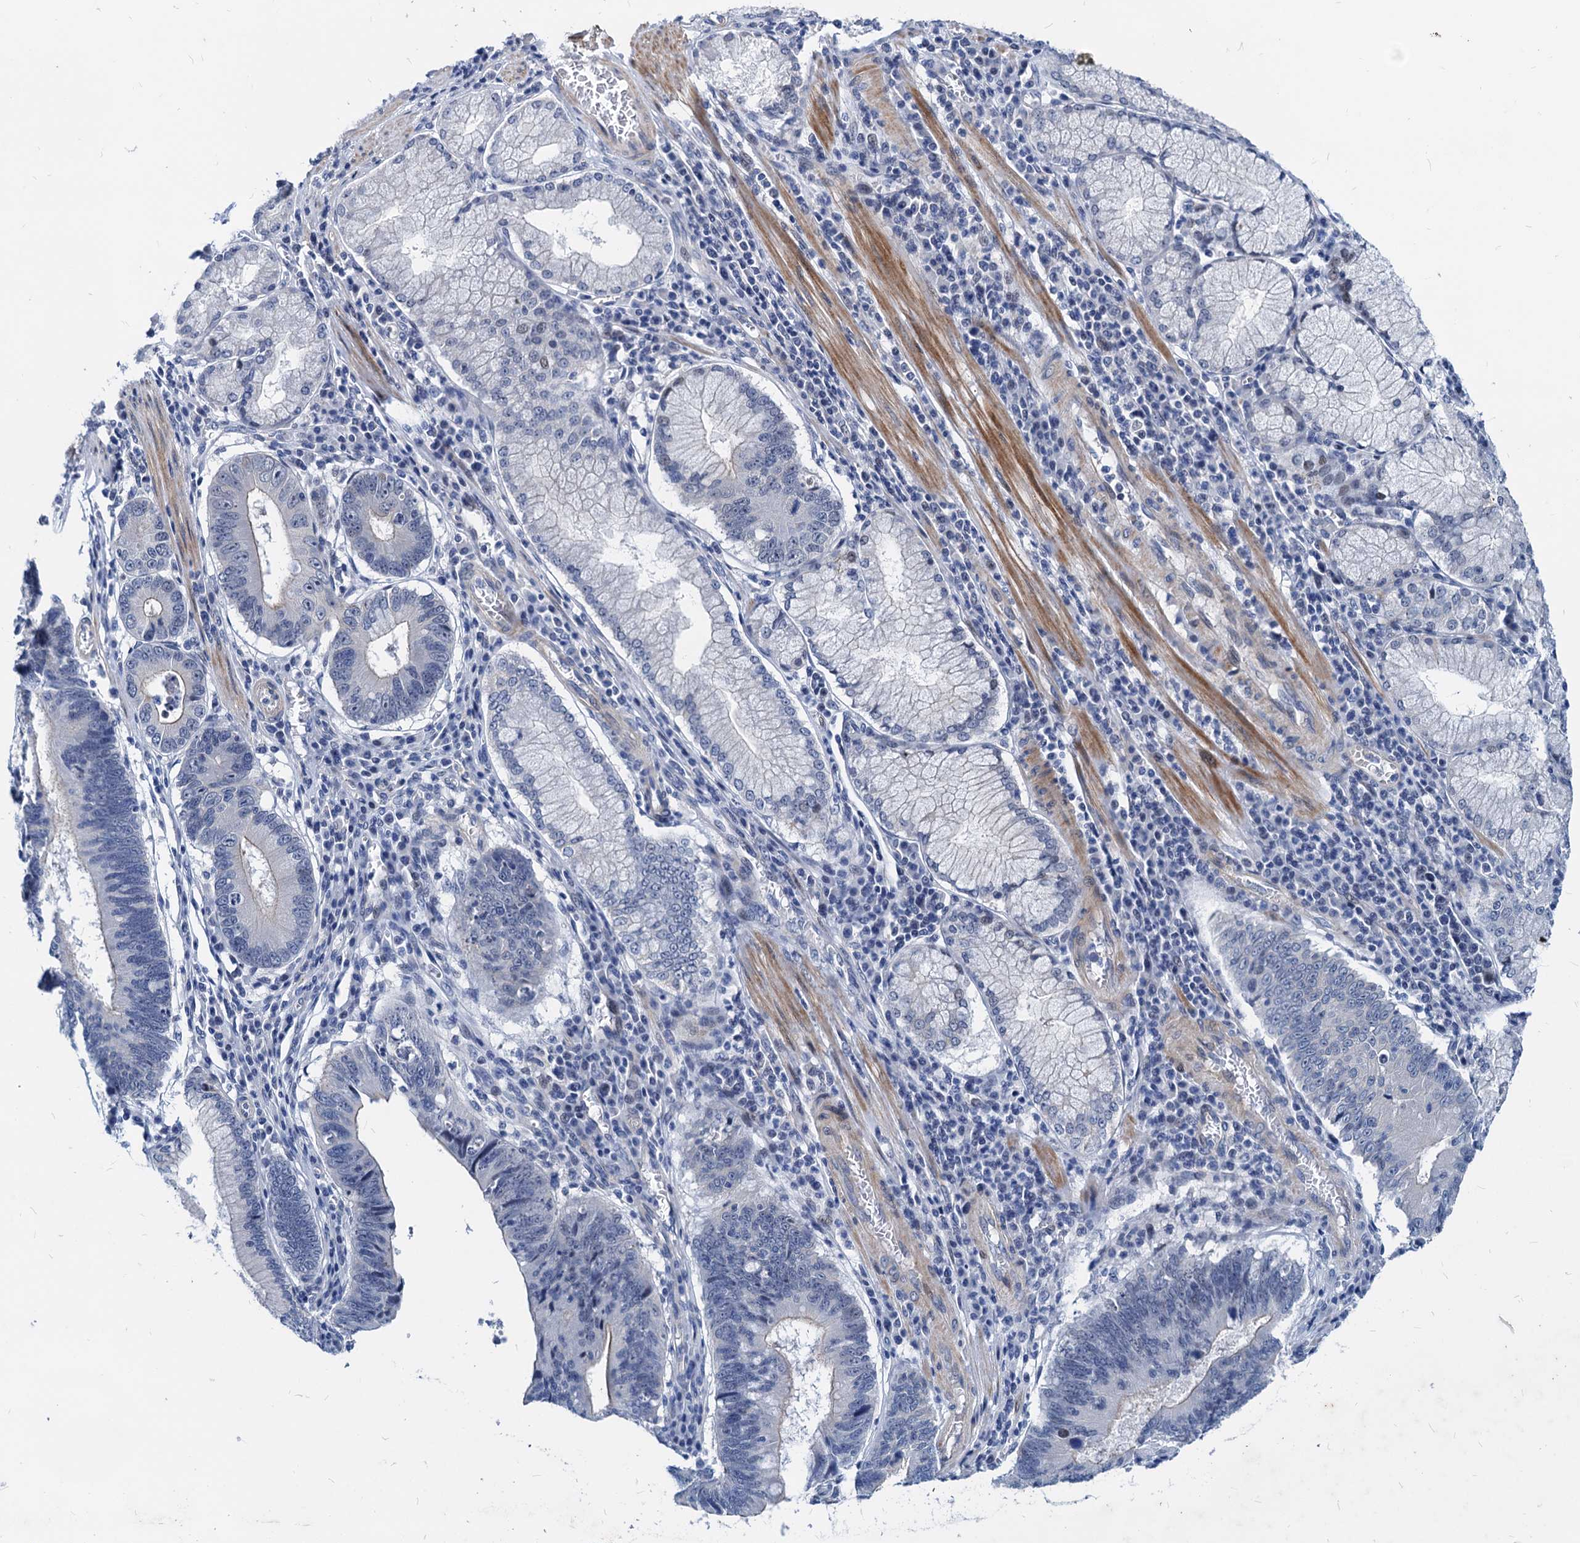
{"staining": {"intensity": "negative", "quantity": "none", "location": "none"}, "tissue": "stomach cancer", "cell_type": "Tumor cells", "image_type": "cancer", "snomed": [{"axis": "morphology", "description": "Adenocarcinoma, NOS"}, {"axis": "topography", "description": "Stomach"}], "caption": "The immunohistochemistry photomicrograph has no significant positivity in tumor cells of stomach cancer (adenocarcinoma) tissue.", "gene": "HSF2", "patient": {"sex": "male", "age": 59}}